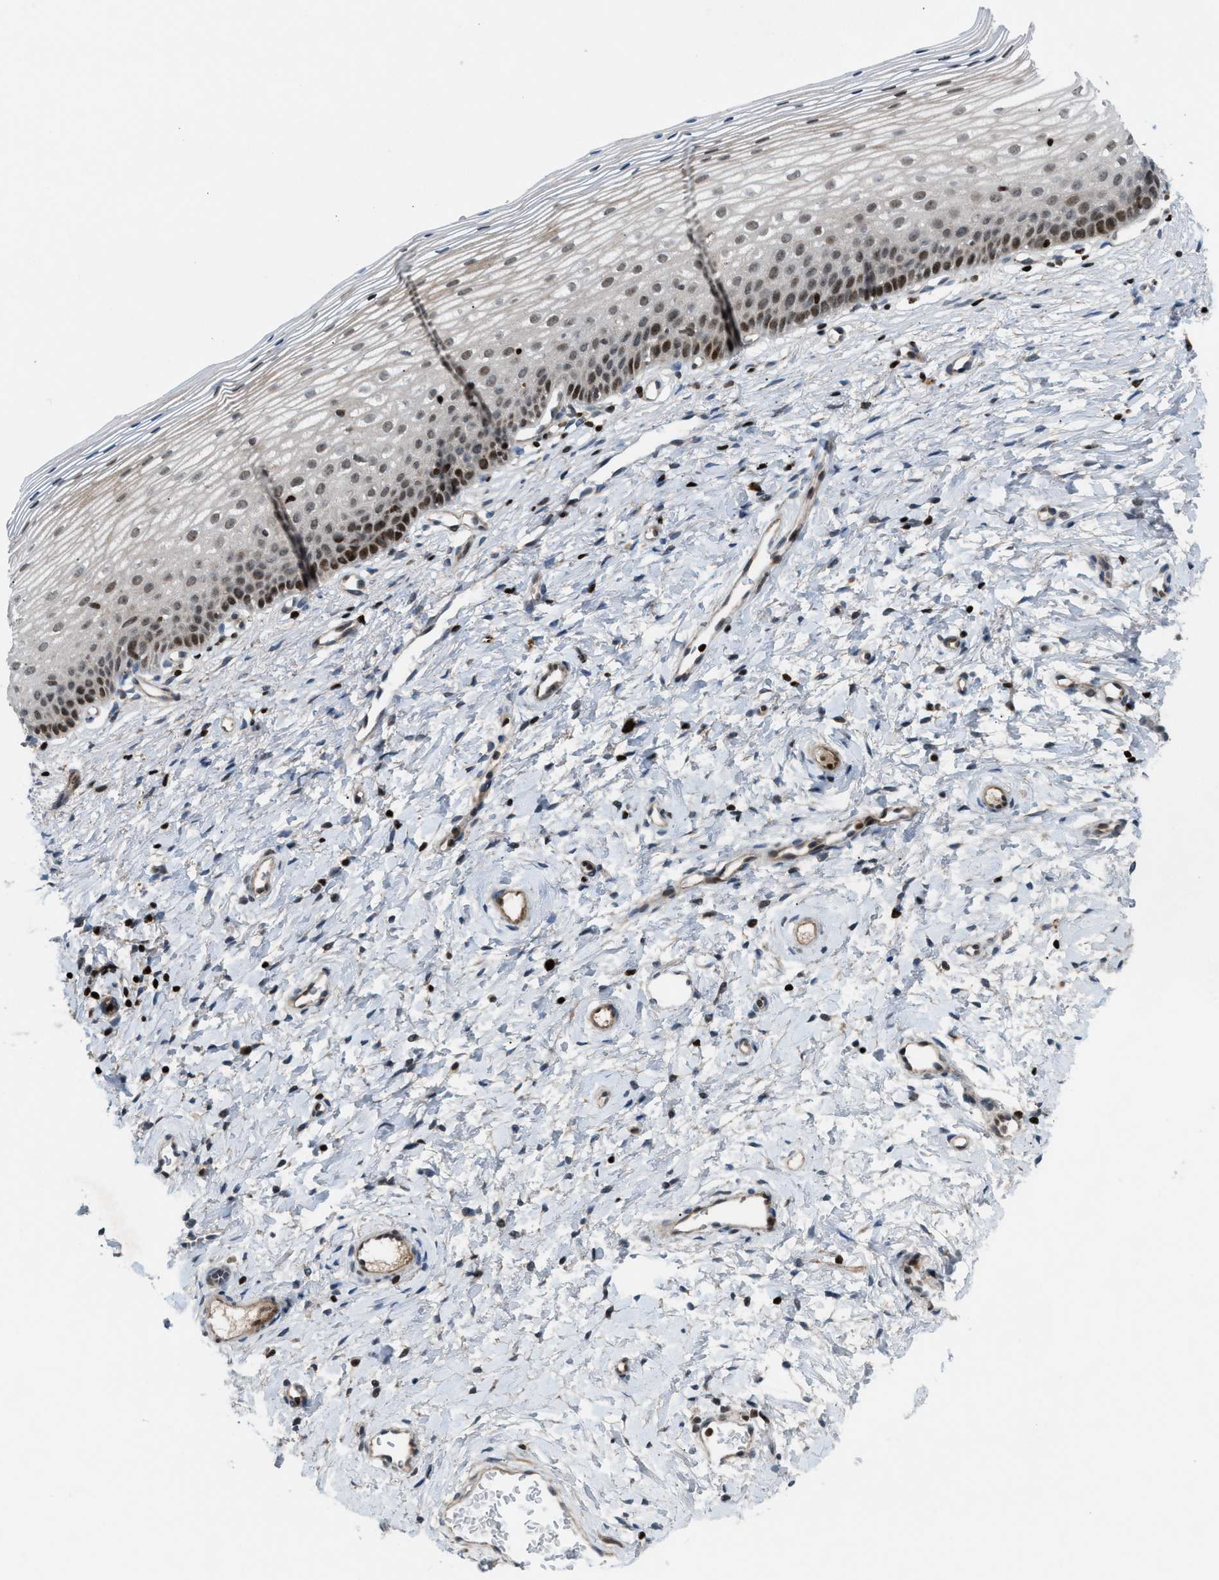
{"staining": {"intensity": "moderate", "quantity": ">75%", "location": "cytoplasmic/membranous"}, "tissue": "cervix", "cell_type": "Glandular cells", "image_type": "normal", "snomed": [{"axis": "morphology", "description": "Normal tissue, NOS"}, {"axis": "topography", "description": "Cervix"}], "caption": "IHC of normal cervix demonstrates medium levels of moderate cytoplasmic/membranous positivity in about >75% of glandular cells.", "gene": "ZNF276", "patient": {"sex": "female", "age": 72}}